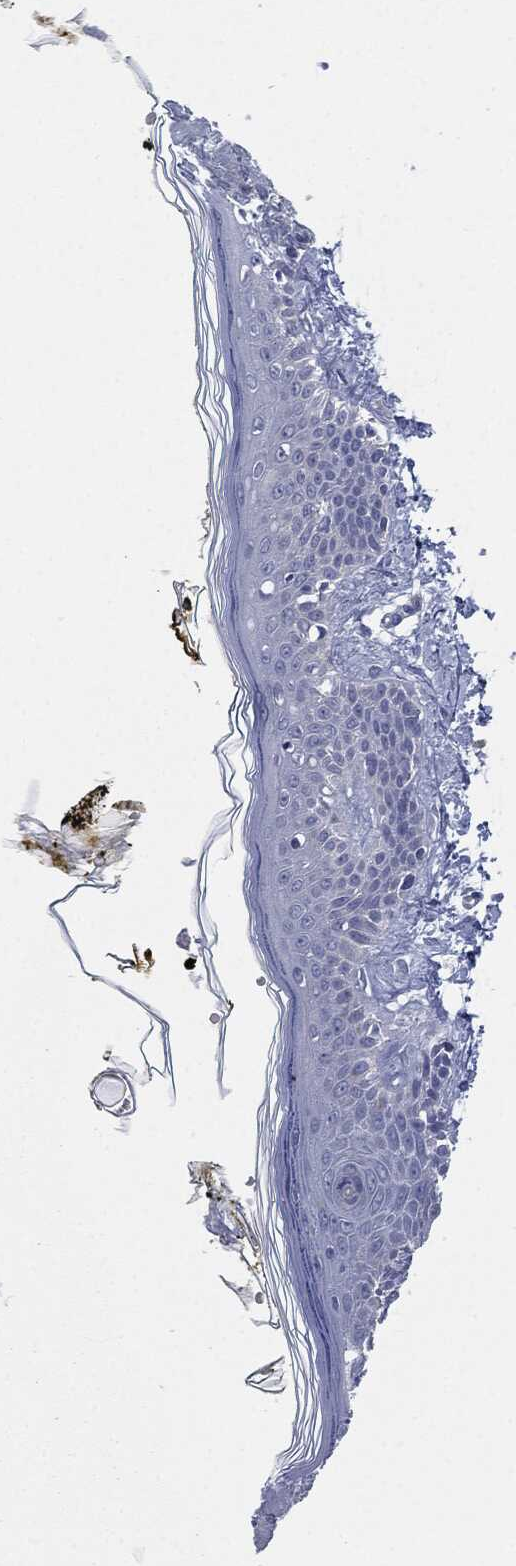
{"staining": {"intensity": "negative", "quantity": "none", "location": "none"}, "tissue": "skin", "cell_type": "Fibroblasts", "image_type": "normal", "snomed": [{"axis": "morphology", "description": "Normal tissue, NOS"}, {"axis": "topography", "description": "Skin"}], "caption": "Fibroblasts show no significant protein positivity in benign skin. (IHC, brightfield microscopy, high magnification).", "gene": "SHROOM2", "patient": {"sex": "male", "age": 76}}